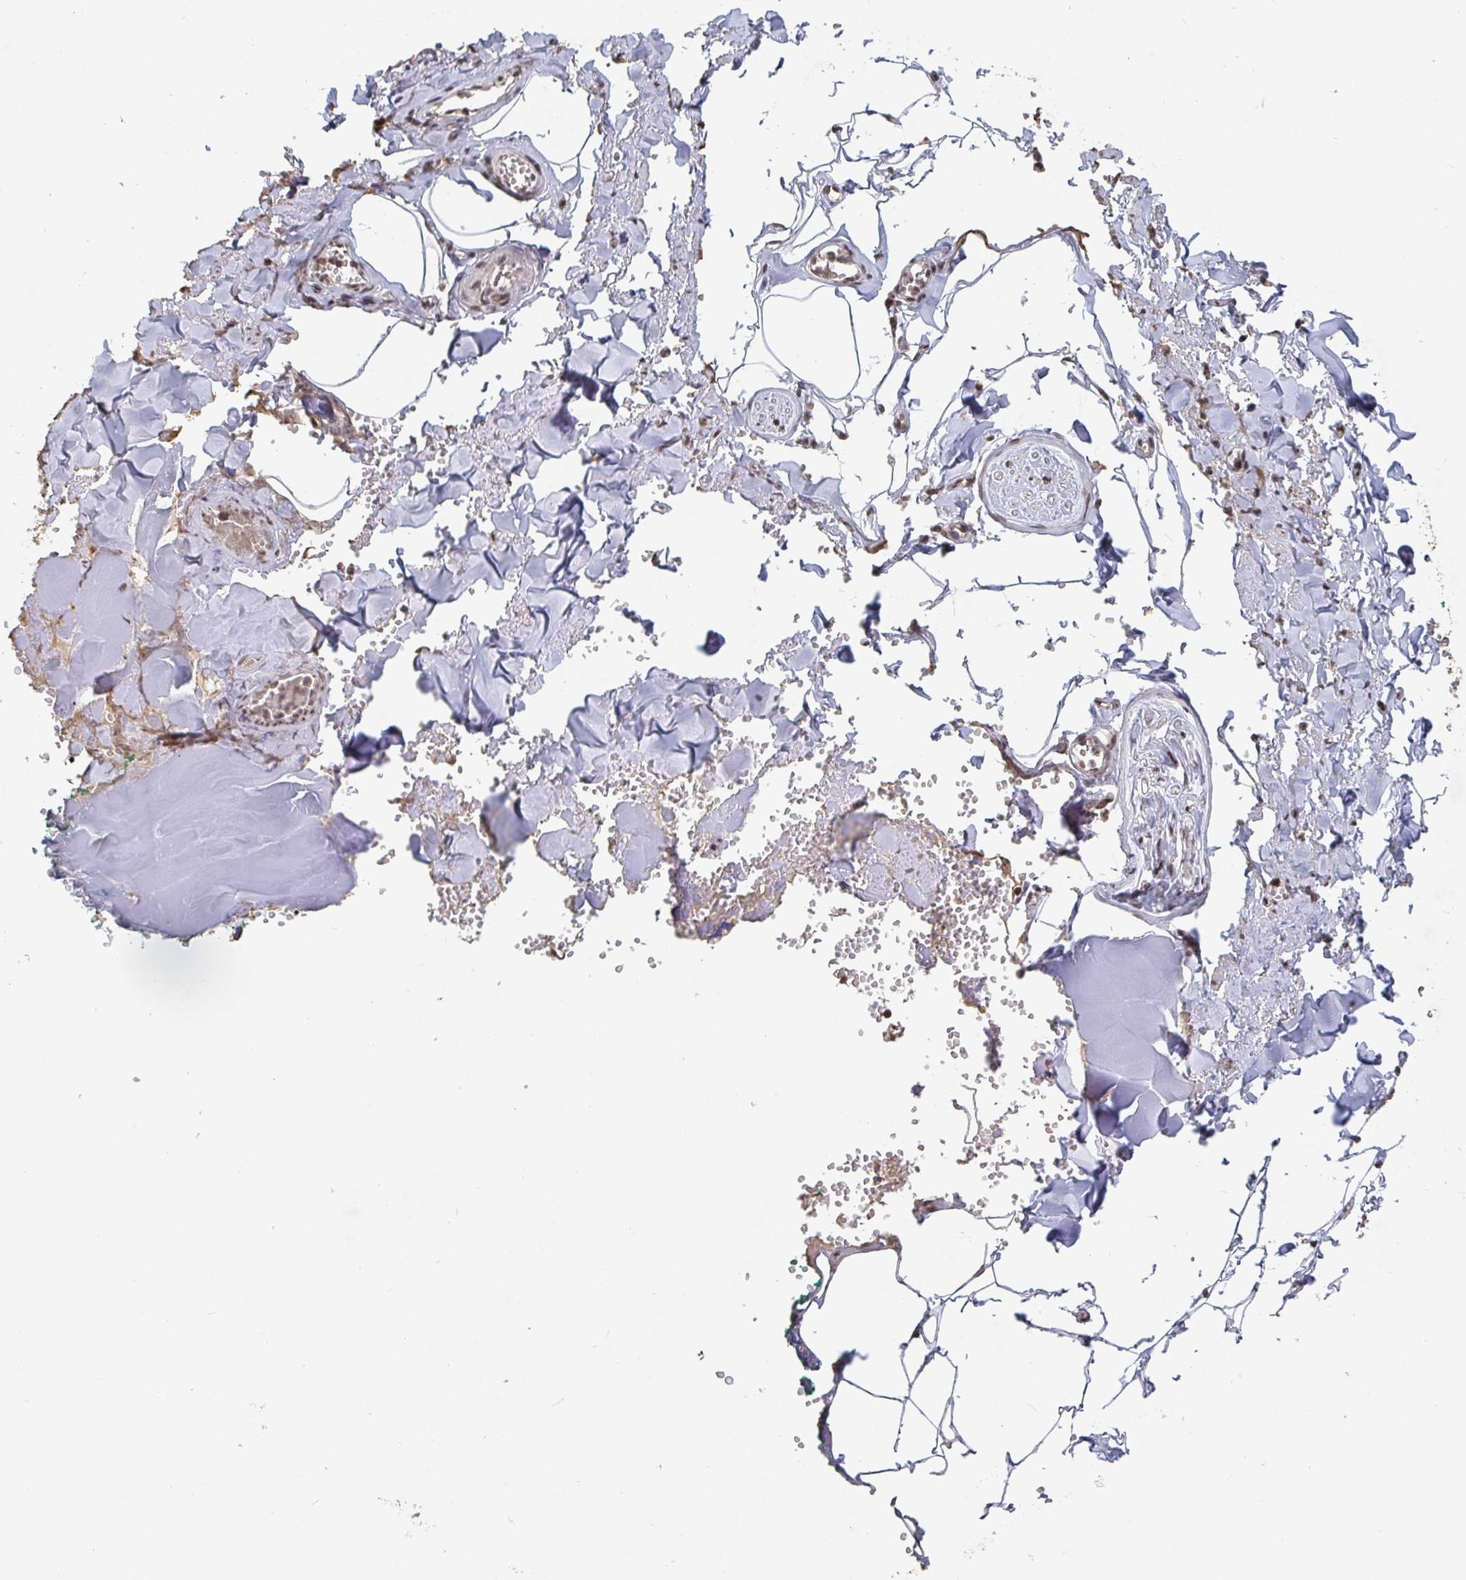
{"staining": {"intensity": "moderate", "quantity": "25%-75%", "location": "cytoplasmic/membranous"}, "tissue": "adipose tissue", "cell_type": "Adipocytes", "image_type": "normal", "snomed": [{"axis": "morphology", "description": "Normal tissue, NOS"}, {"axis": "topography", "description": "Vulva"}, {"axis": "topography", "description": "Peripheral nerve tissue"}], "caption": "Immunohistochemistry (IHC) photomicrograph of normal adipose tissue stained for a protein (brown), which reveals medium levels of moderate cytoplasmic/membranous staining in approximately 25%-75% of adipocytes.", "gene": "ZDHHC12", "patient": {"sex": "female", "age": 66}}